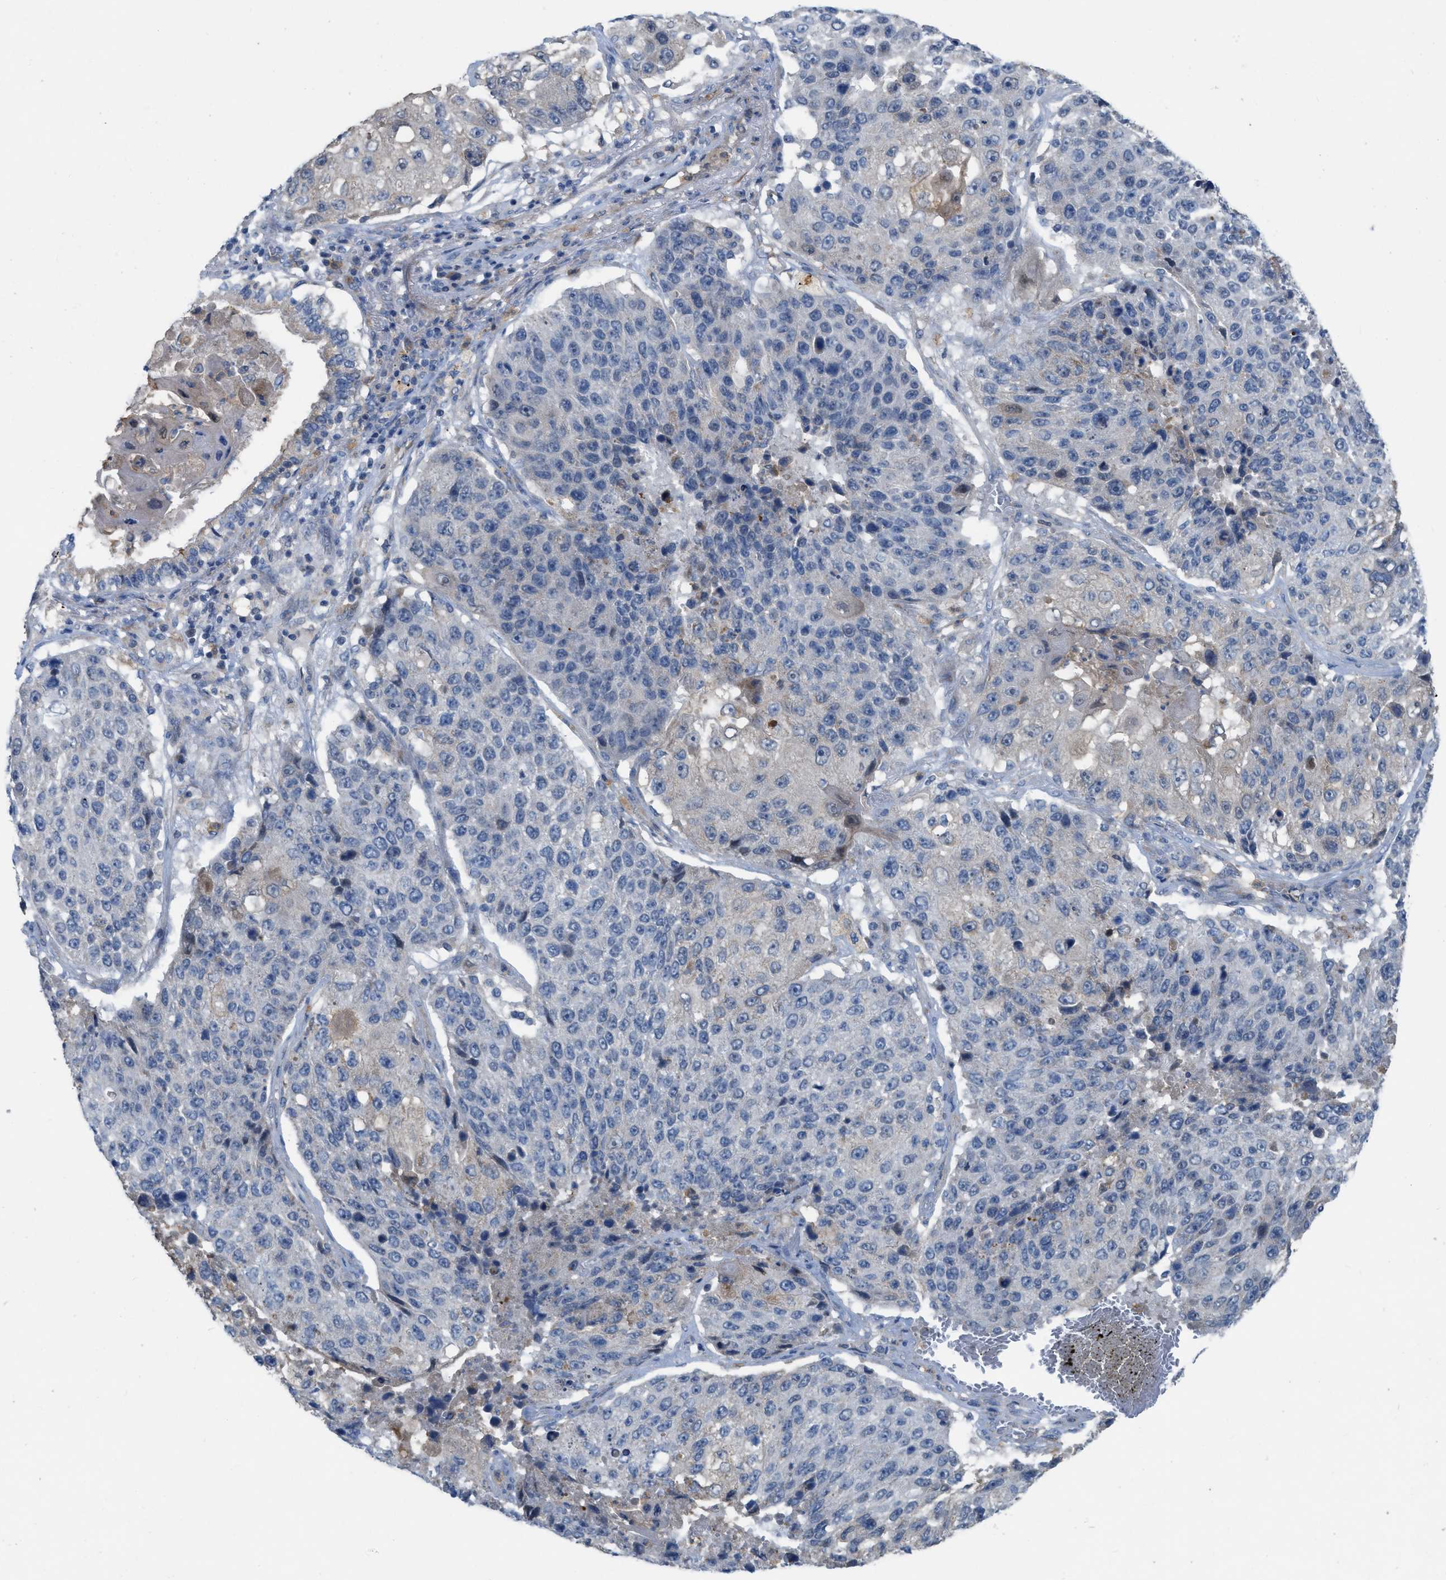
{"staining": {"intensity": "negative", "quantity": "none", "location": "none"}, "tissue": "lung cancer", "cell_type": "Tumor cells", "image_type": "cancer", "snomed": [{"axis": "morphology", "description": "Squamous cell carcinoma, NOS"}, {"axis": "topography", "description": "Lung"}], "caption": "There is no significant positivity in tumor cells of lung squamous cell carcinoma.", "gene": "PLPPR5", "patient": {"sex": "male", "age": 61}}